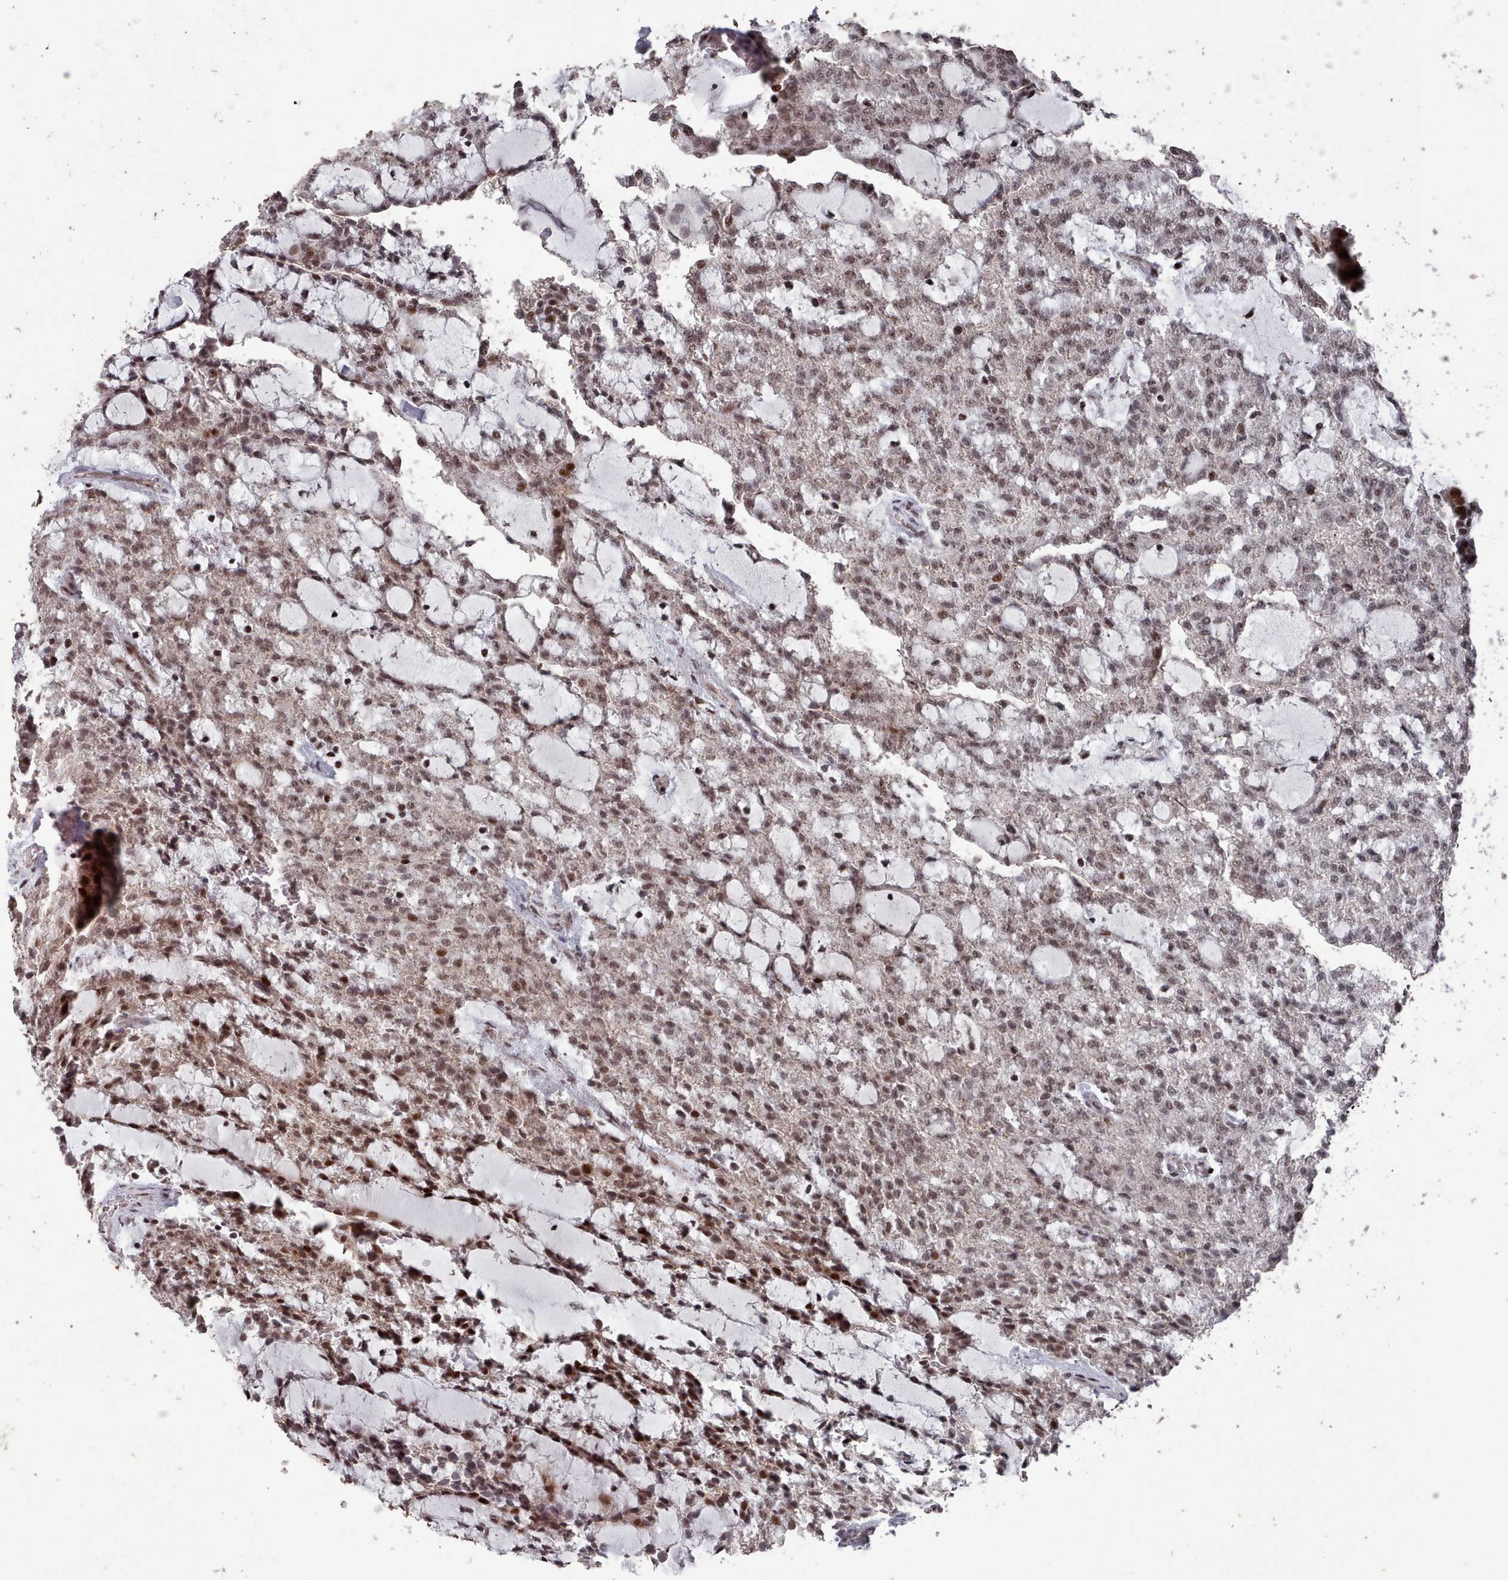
{"staining": {"intensity": "strong", "quantity": ">75%", "location": "nuclear"}, "tissue": "renal cancer", "cell_type": "Tumor cells", "image_type": "cancer", "snomed": [{"axis": "morphology", "description": "Adenocarcinoma, NOS"}, {"axis": "topography", "description": "Kidney"}], "caption": "Strong nuclear protein expression is seen in approximately >75% of tumor cells in adenocarcinoma (renal). (DAB IHC, brown staining for protein, blue staining for nuclei).", "gene": "PNRC2", "patient": {"sex": "male", "age": 63}}